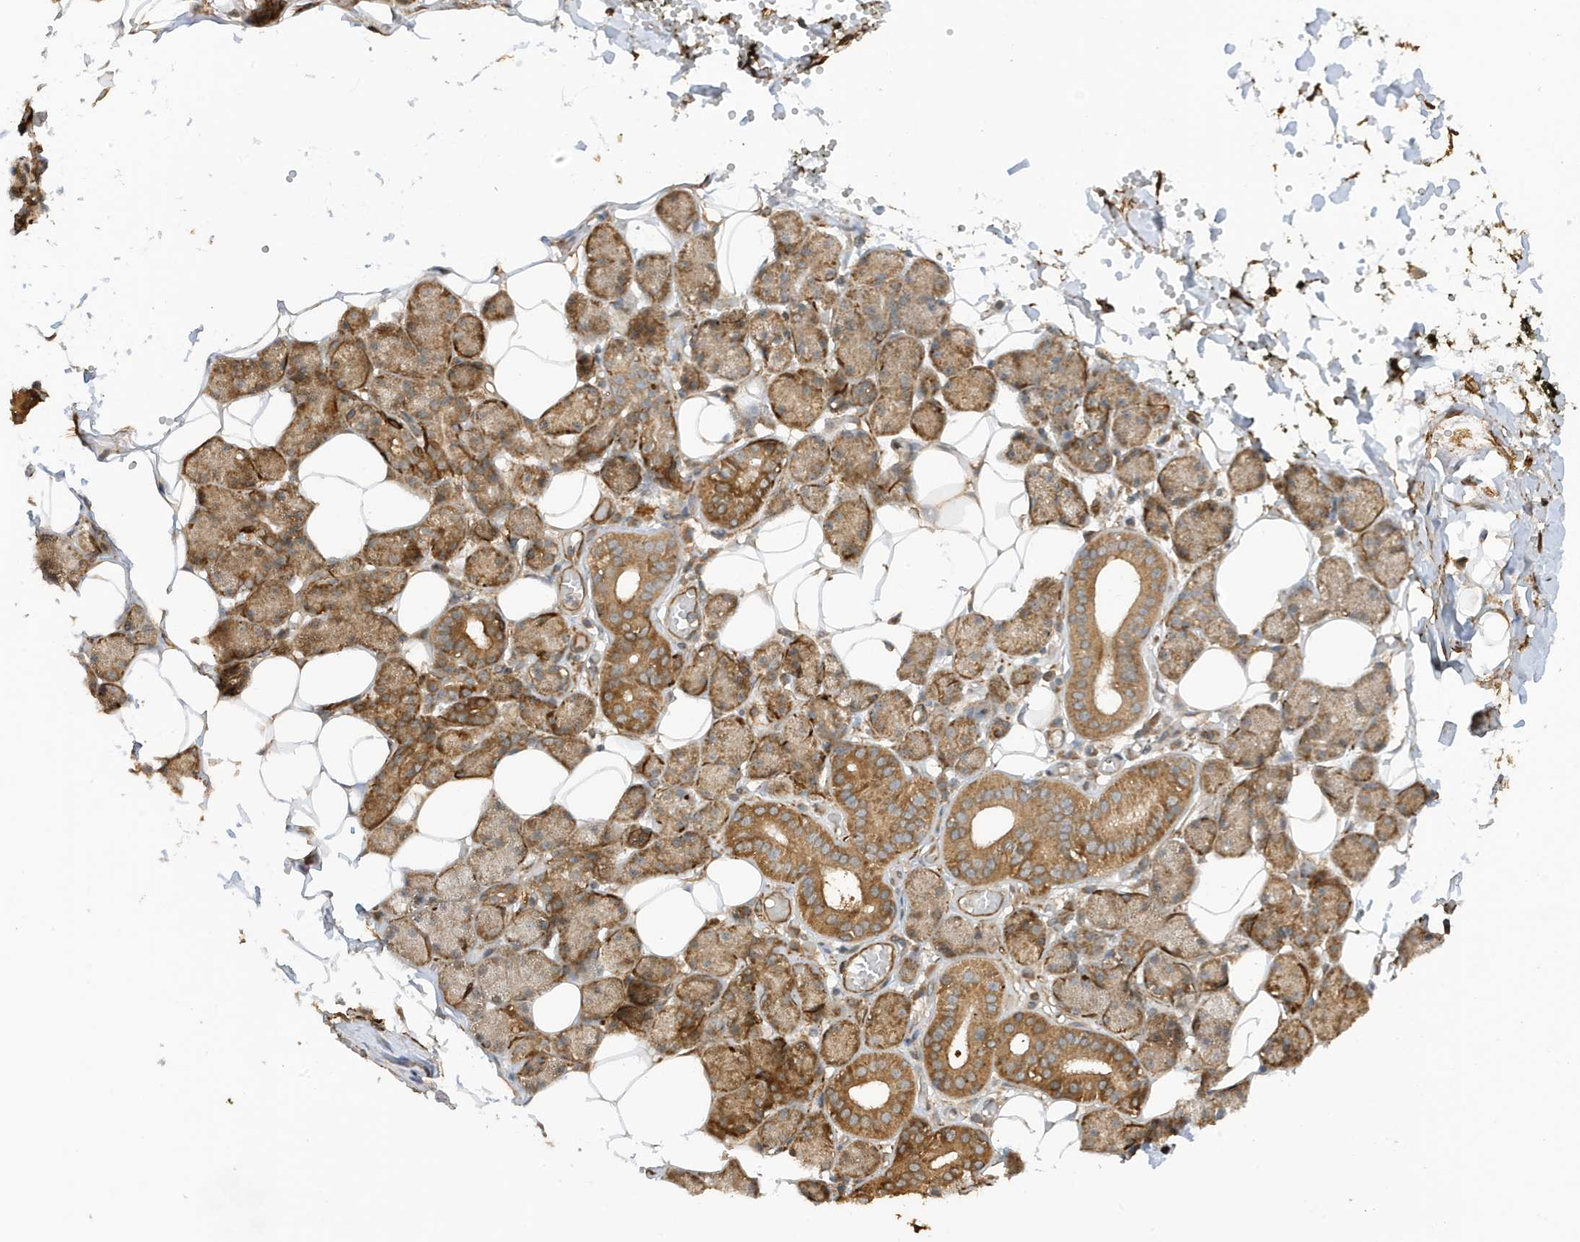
{"staining": {"intensity": "moderate", "quantity": ">75%", "location": "cytoplasmic/membranous"}, "tissue": "salivary gland", "cell_type": "Glandular cells", "image_type": "normal", "snomed": [{"axis": "morphology", "description": "Normal tissue, NOS"}, {"axis": "topography", "description": "Salivary gland"}], "caption": "Immunohistochemical staining of normal human salivary gland exhibits medium levels of moderate cytoplasmic/membranous expression in about >75% of glandular cells. The staining was performed using DAB to visualize the protein expression in brown, while the nuclei were stained in blue with hematoxylin (Magnification: 20x).", "gene": "CDC42EP3", "patient": {"sex": "female", "age": 33}}